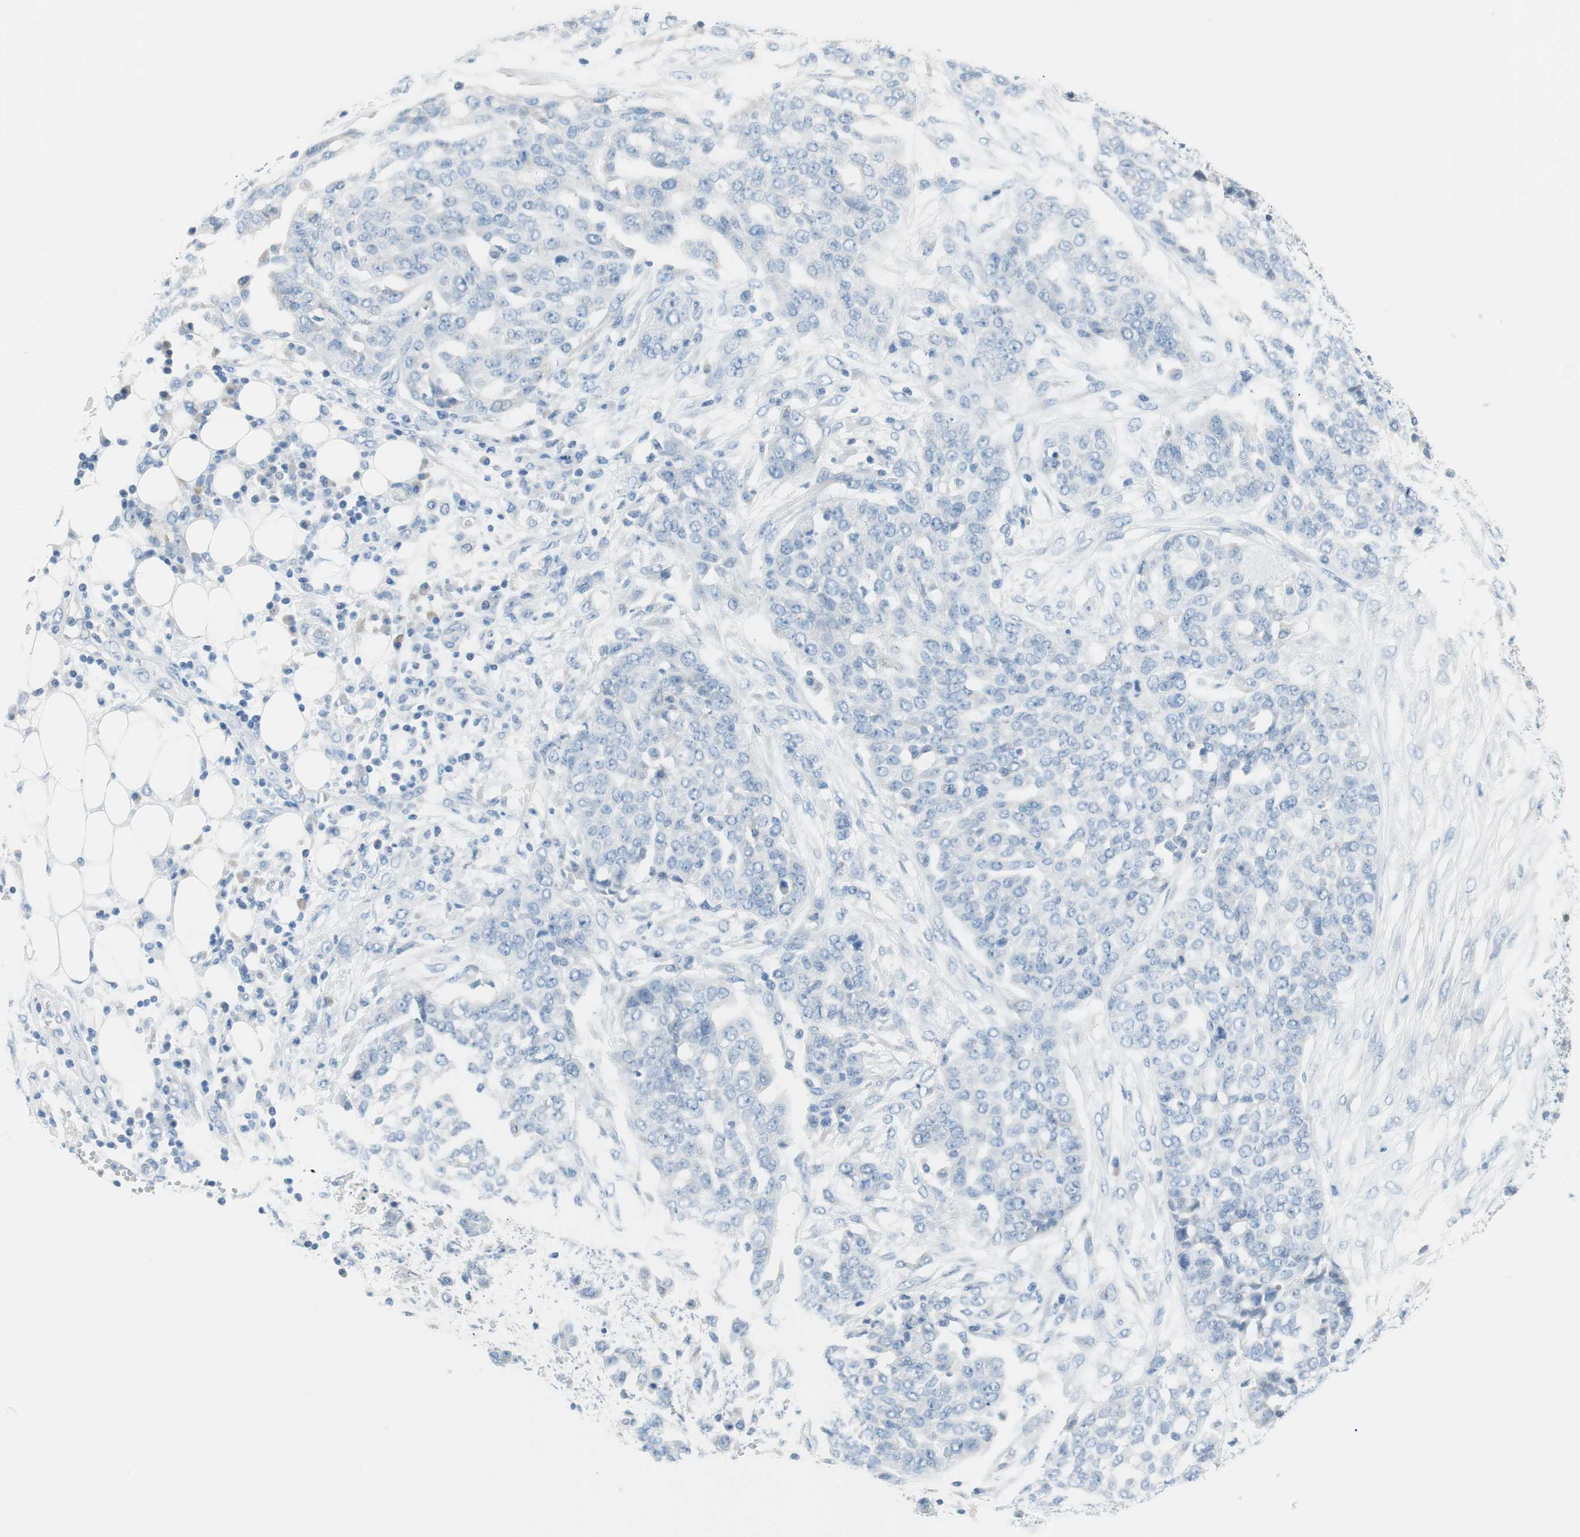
{"staining": {"intensity": "negative", "quantity": "none", "location": "none"}, "tissue": "ovarian cancer", "cell_type": "Tumor cells", "image_type": "cancer", "snomed": [{"axis": "morphology", "description": "Cystadenocarcinoma, serous, NOS"}, {"axis": "topography", "description": "Soft tissue"}, {"axis": "topography", "description": "Ovary"}], "caption": "The image exhibits no staining of tumor cells in serous cystadenocarcinoma (ovarian).", "gene": "MYH1", "patient": {"sex": "female", "age": 57}}